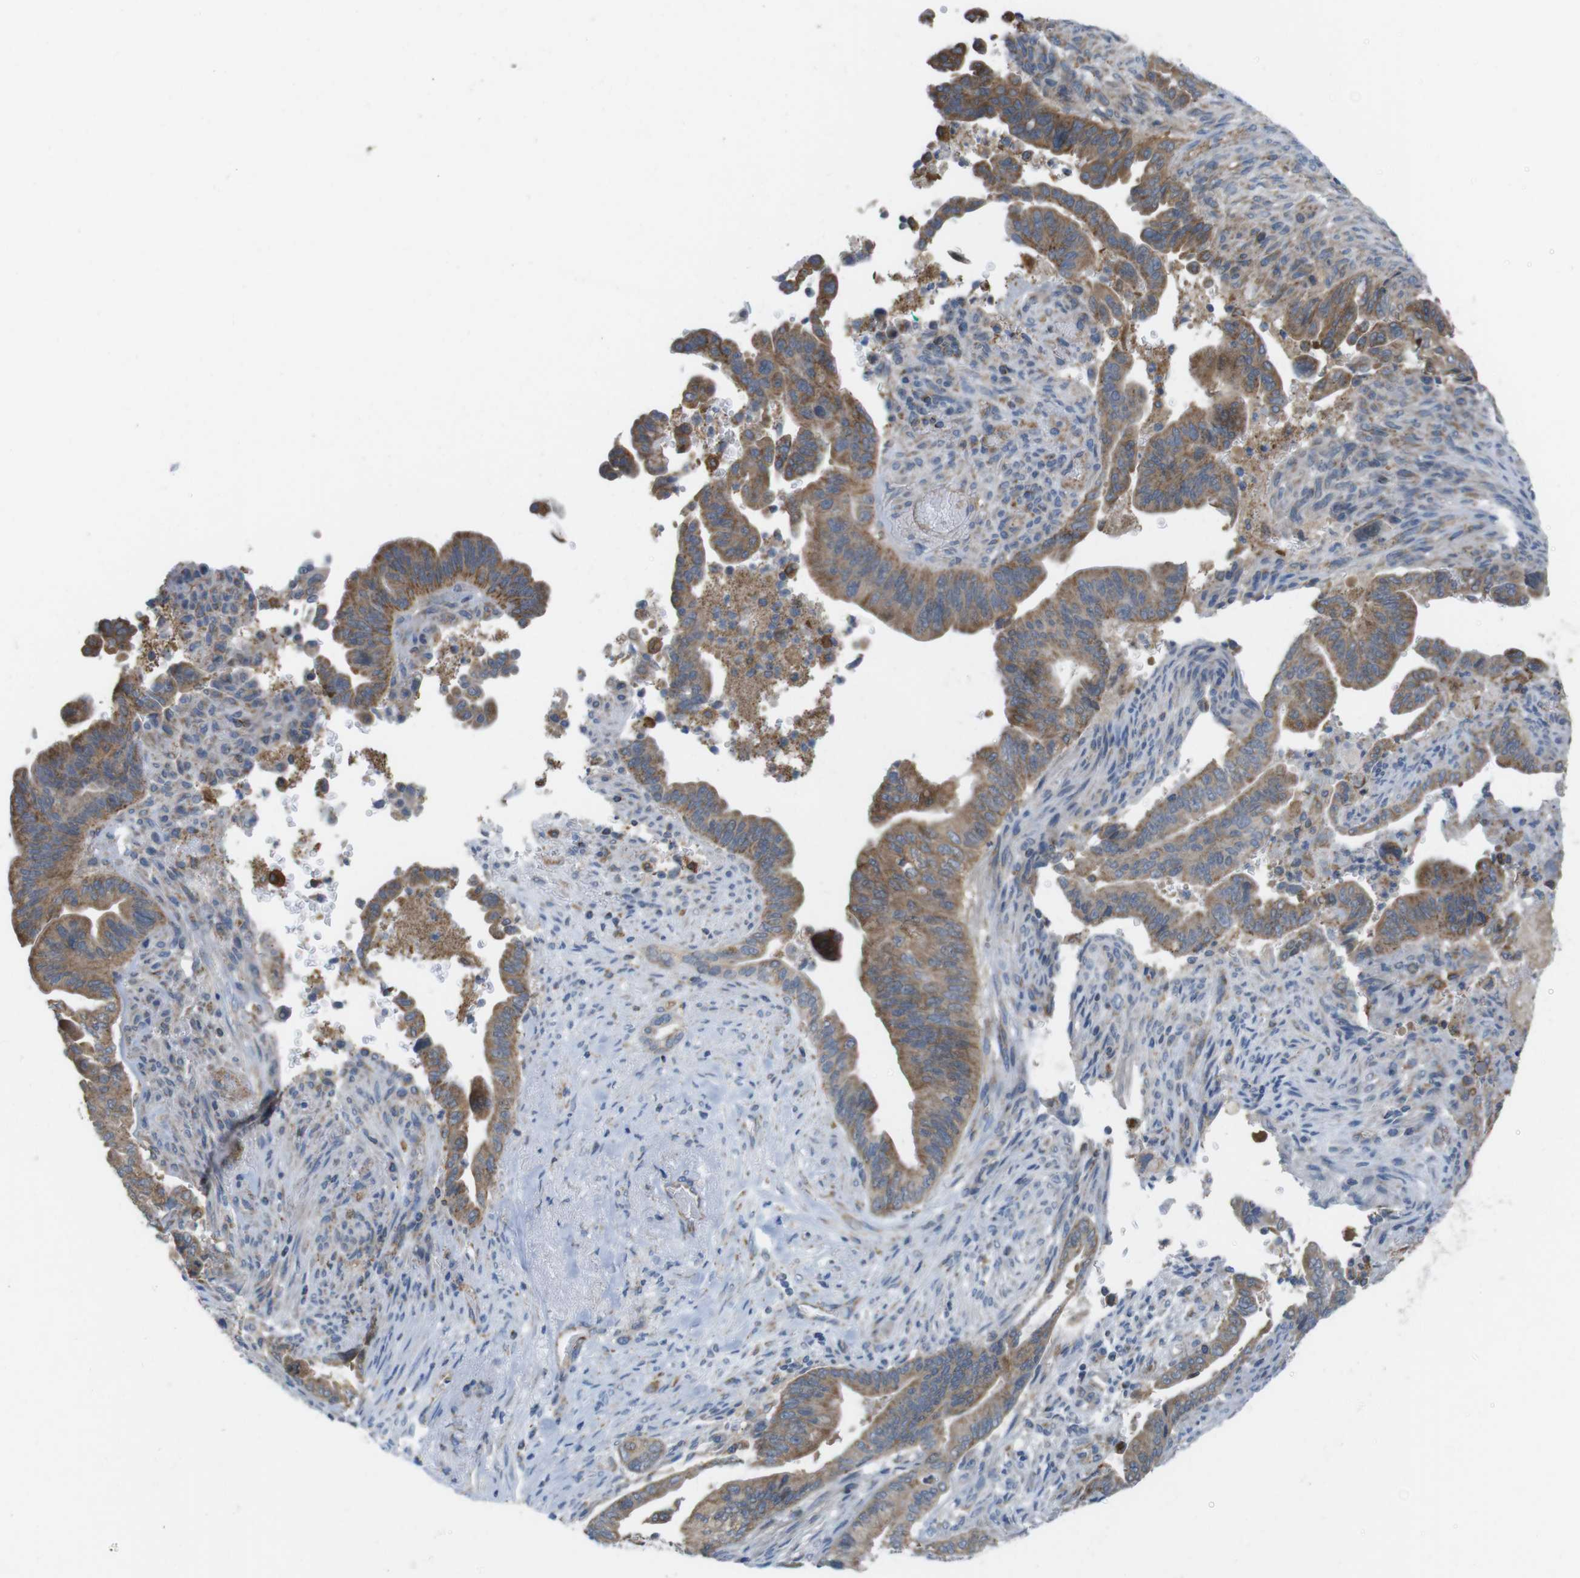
{"staining": {"intensity": "moderate", "quantity": ">75%", "location": "cytoplasmic/membranous"}, "tissue": "pancreatic cancer", "cell_type": "Tumor cells", "image_type": "cancer", "snomed": [{"axis": "morphology", "description": "Adenocarcinoma, NOS"}, {"axis": "topography", "description": "Pancreas"}], "caption": "Pancreatic cancer tissue exhibits moderate cytoplasmic/membranous expression in approximately >75% of tumor cells", "gene": "GRIK2", "patient": {"sex": "male", "age": 70}}